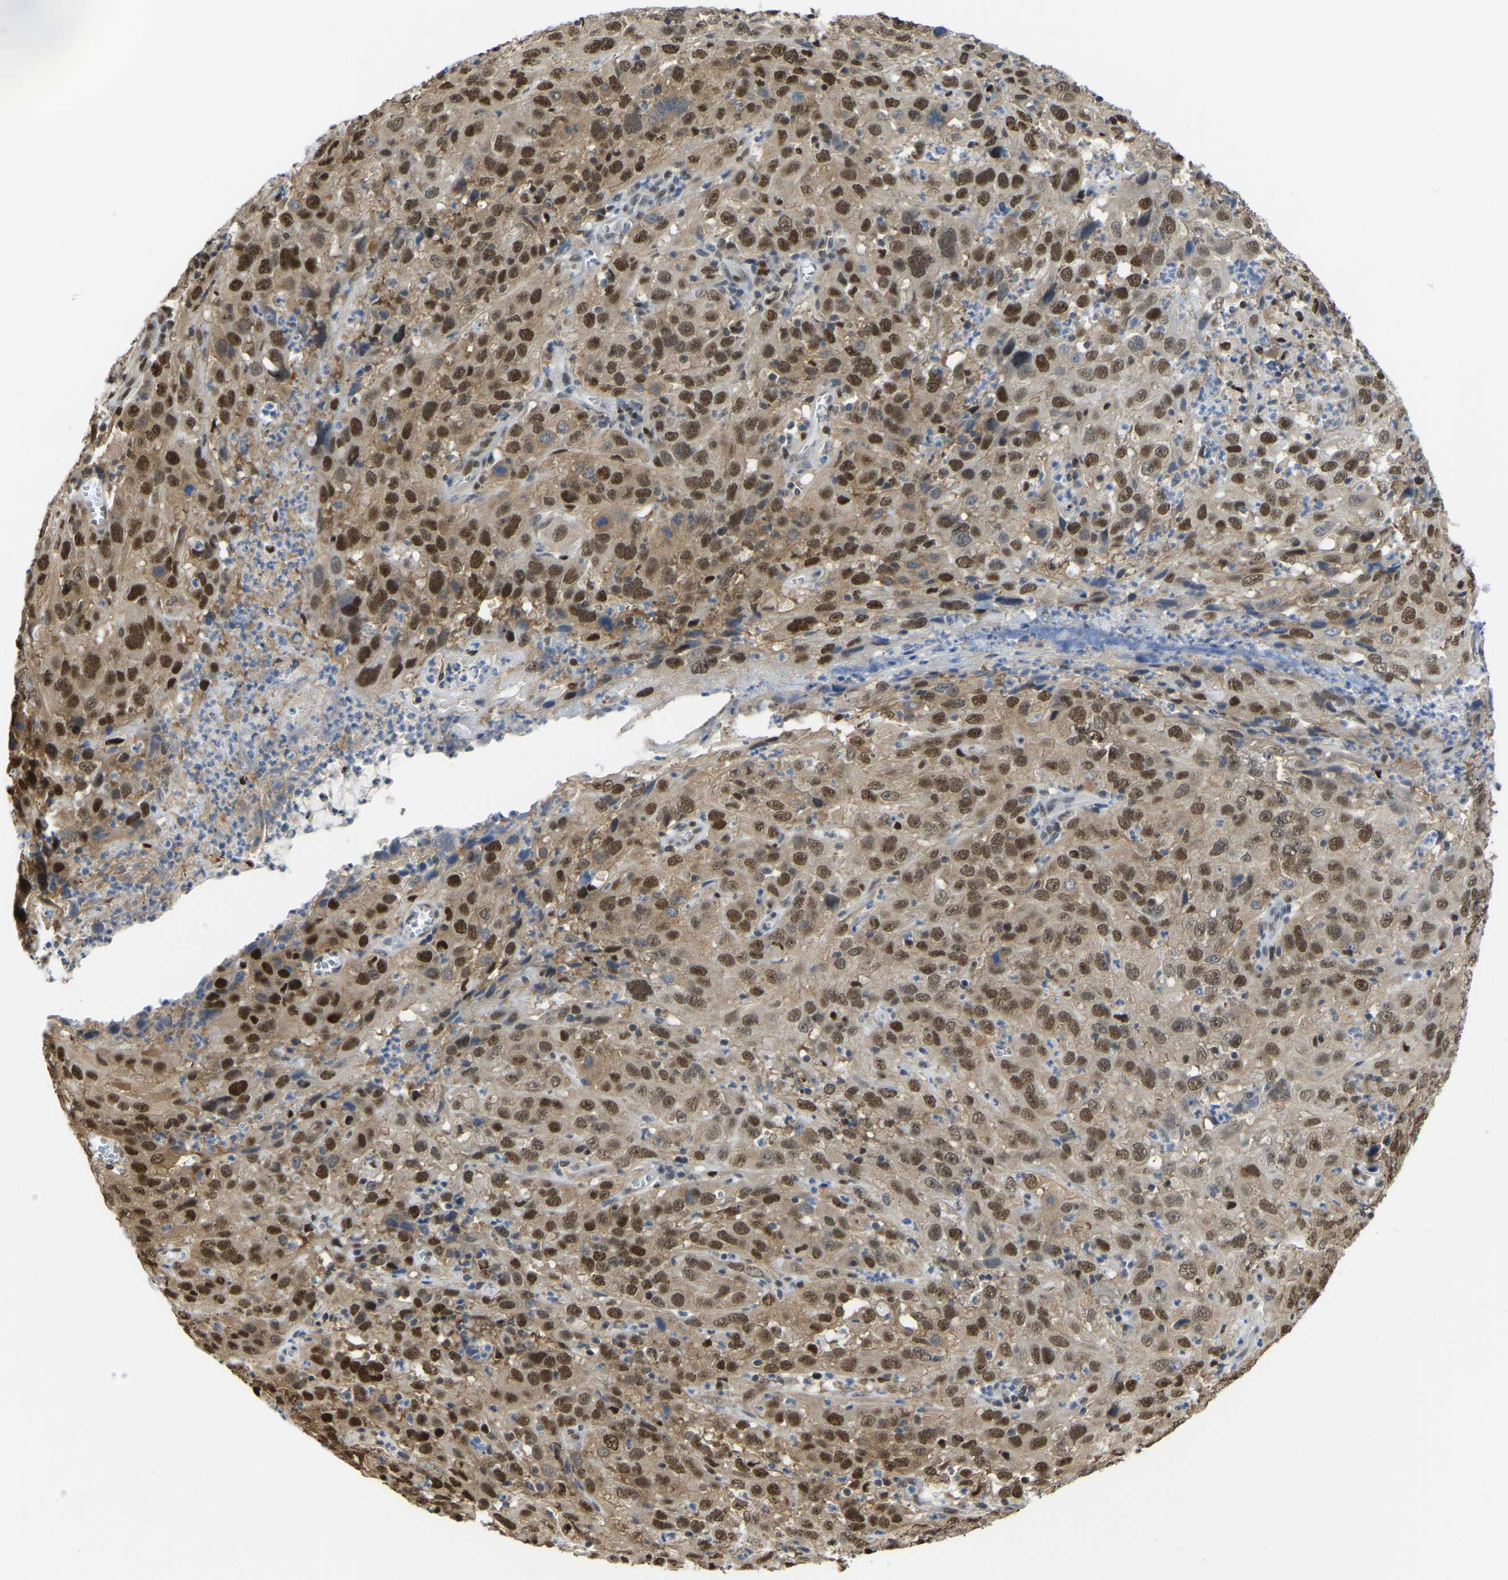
{"staining": {"intensity": "strong", "quantity": ">75%", "location": "cytoplasmic/membranous,nuclear"}, "tissue": "cervical cancer", "cell_type": "Tumor cells", "image_type": "cancer", "snomed": [{"axis": "morphology", "description": "Squamous cell carcinoma, NOS"}, {"axis": "topography", "description": "Cervix"}], "caption": "Human cervical squamous cell carcinoma stained with a protein marker reveals strong staining in tumor cells.", "gene": "KLRG2", "patient": {"sex": "female", "age": 32}}